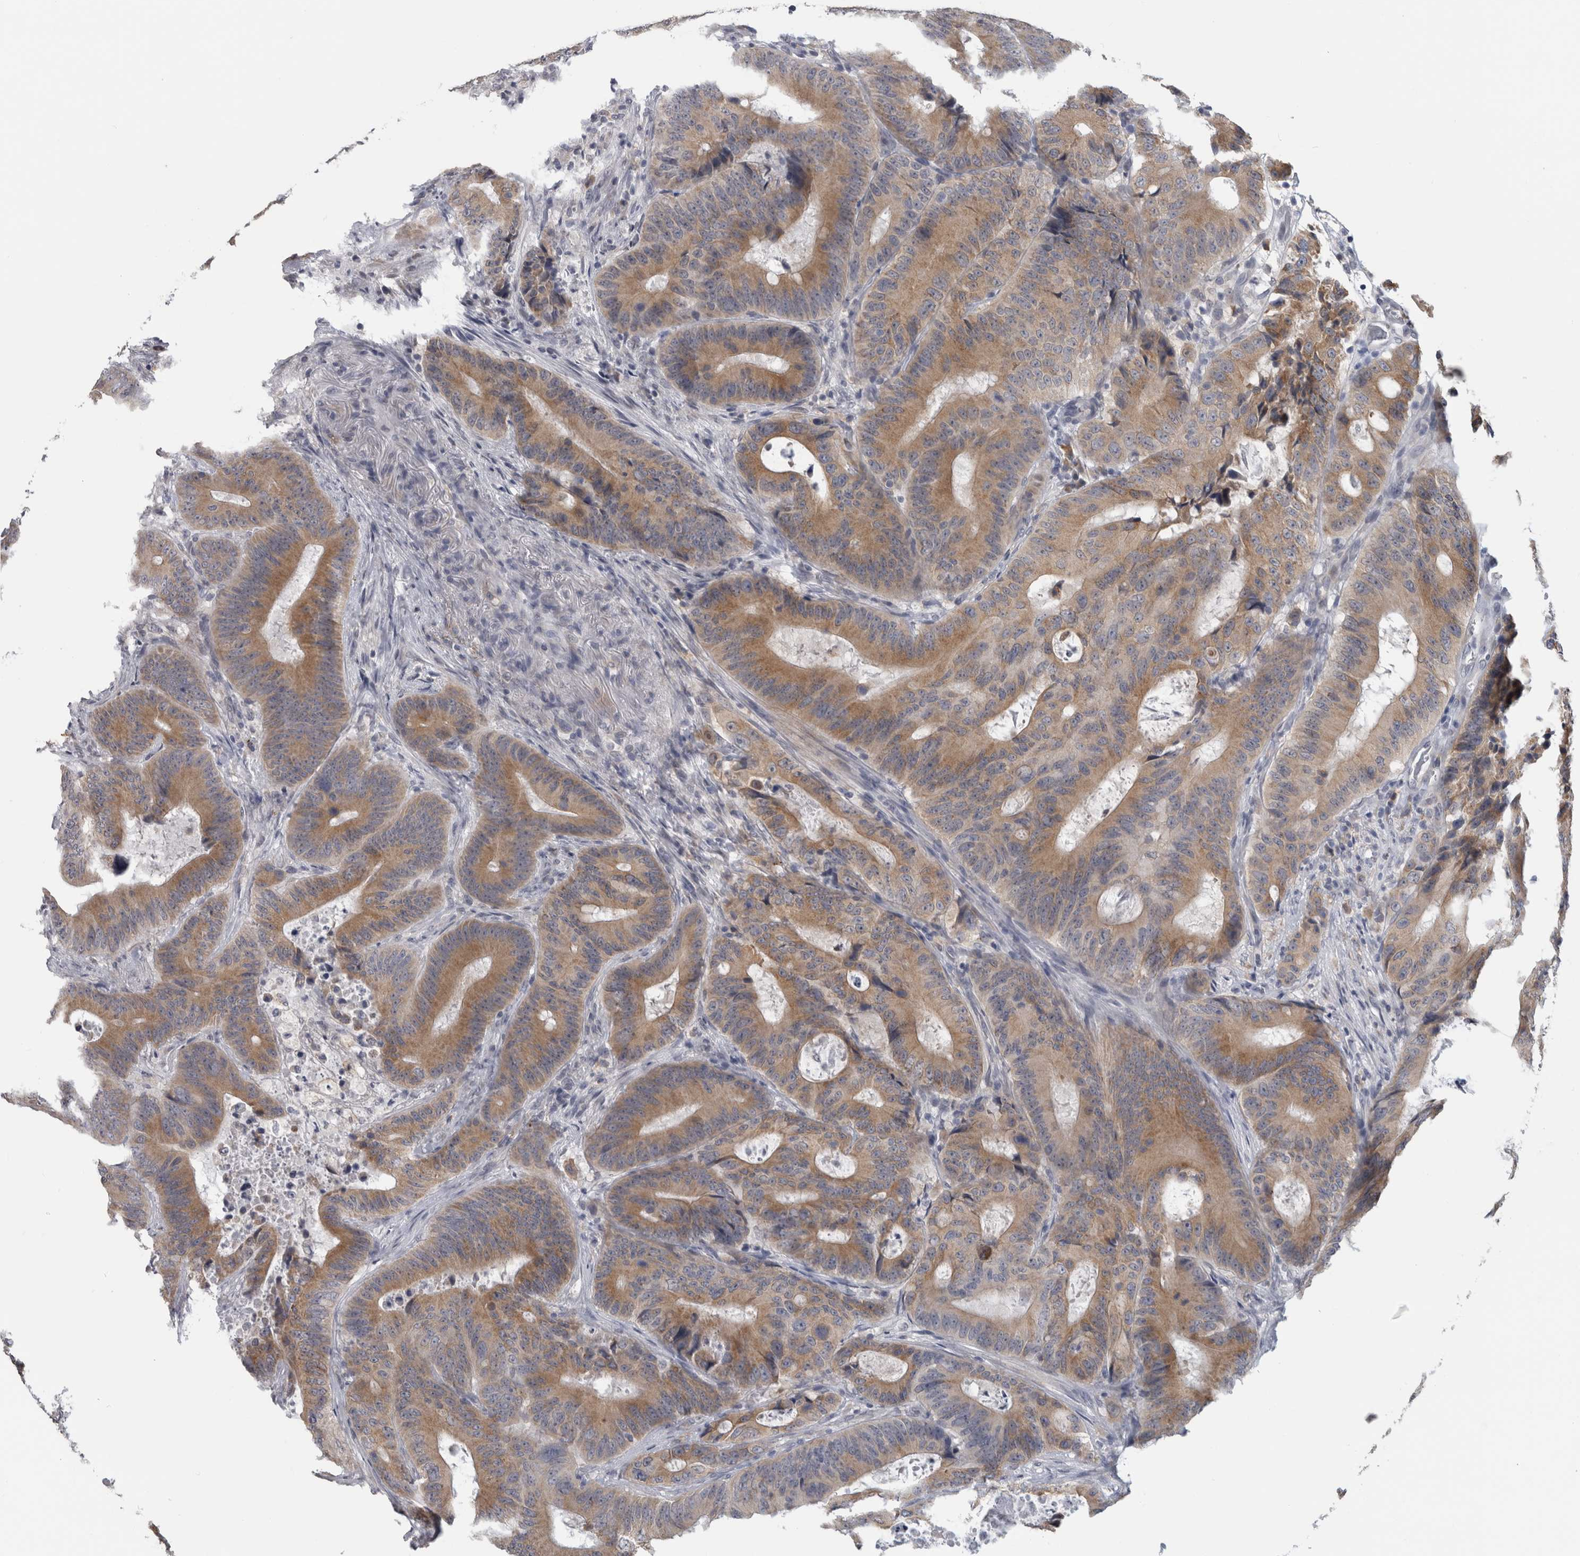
{"staining": {"intensity": "moderate", "quantity": ">75%", "location": "cytoplasmic/membranous"}, "tissue": "colorectal cancer", "cell_type": "Tumor cells", "image_type": "cancer", "snomed": [{"axis": "morphology", "description": "Adenocarcinoma, NOS"}, {"axis": "topography", "description": "Colon"}], "caption": "This is an image of immunohistochemistry staining of adenocarcinoma (colorectal), which shows moderate expression in the cytoplasmic/membranous of tumor cells.", "gene": "TMEM242", "patient": {"sex": "male", "age": 83}}